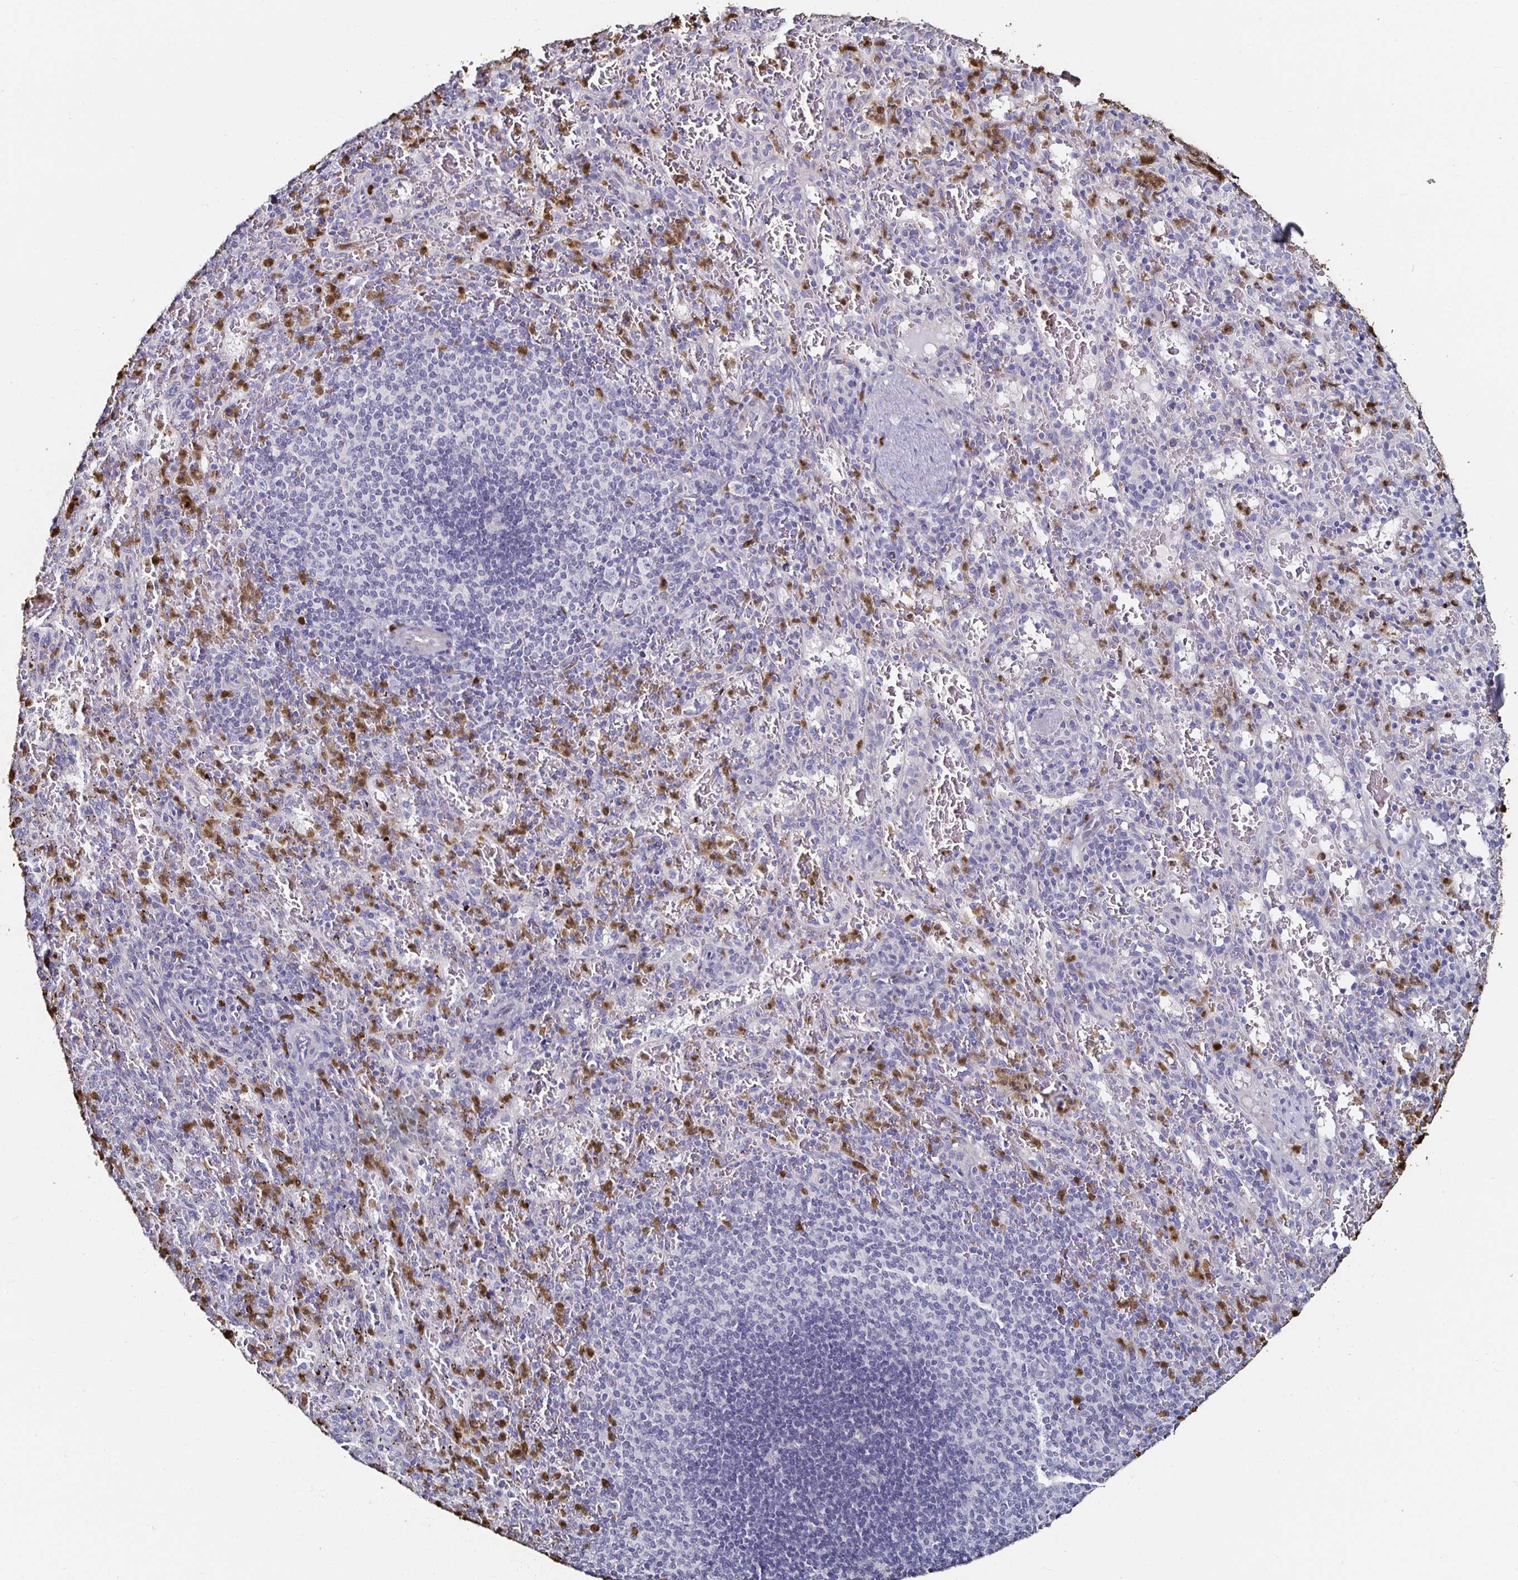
{"staining": {"intensity": "moderate", "quantity": "25%-75%", "location": "cytoplasmic/membranous"}, "tissue": "spleen", "cell_type": "Cells in red pulp", "image_type": "normal", "snomed": [{"axis": "morphology", "description": "Normal tissue, NOS"}, {"axis": "topography", "description": "Spleen"}], "caption": "Unremarkable spleen was stained to show a protein in brown. There is medium levels of moderate cytoplasmic/membranous staining in approximately 25%-75% of cells in red pulp. The staining was performed using DAB, with brown indicating positive protein expression. Nuclei are stained blue with hematoxylin.", "gene": "TLR4", "patient": {"sex": "male", "age": 57}}